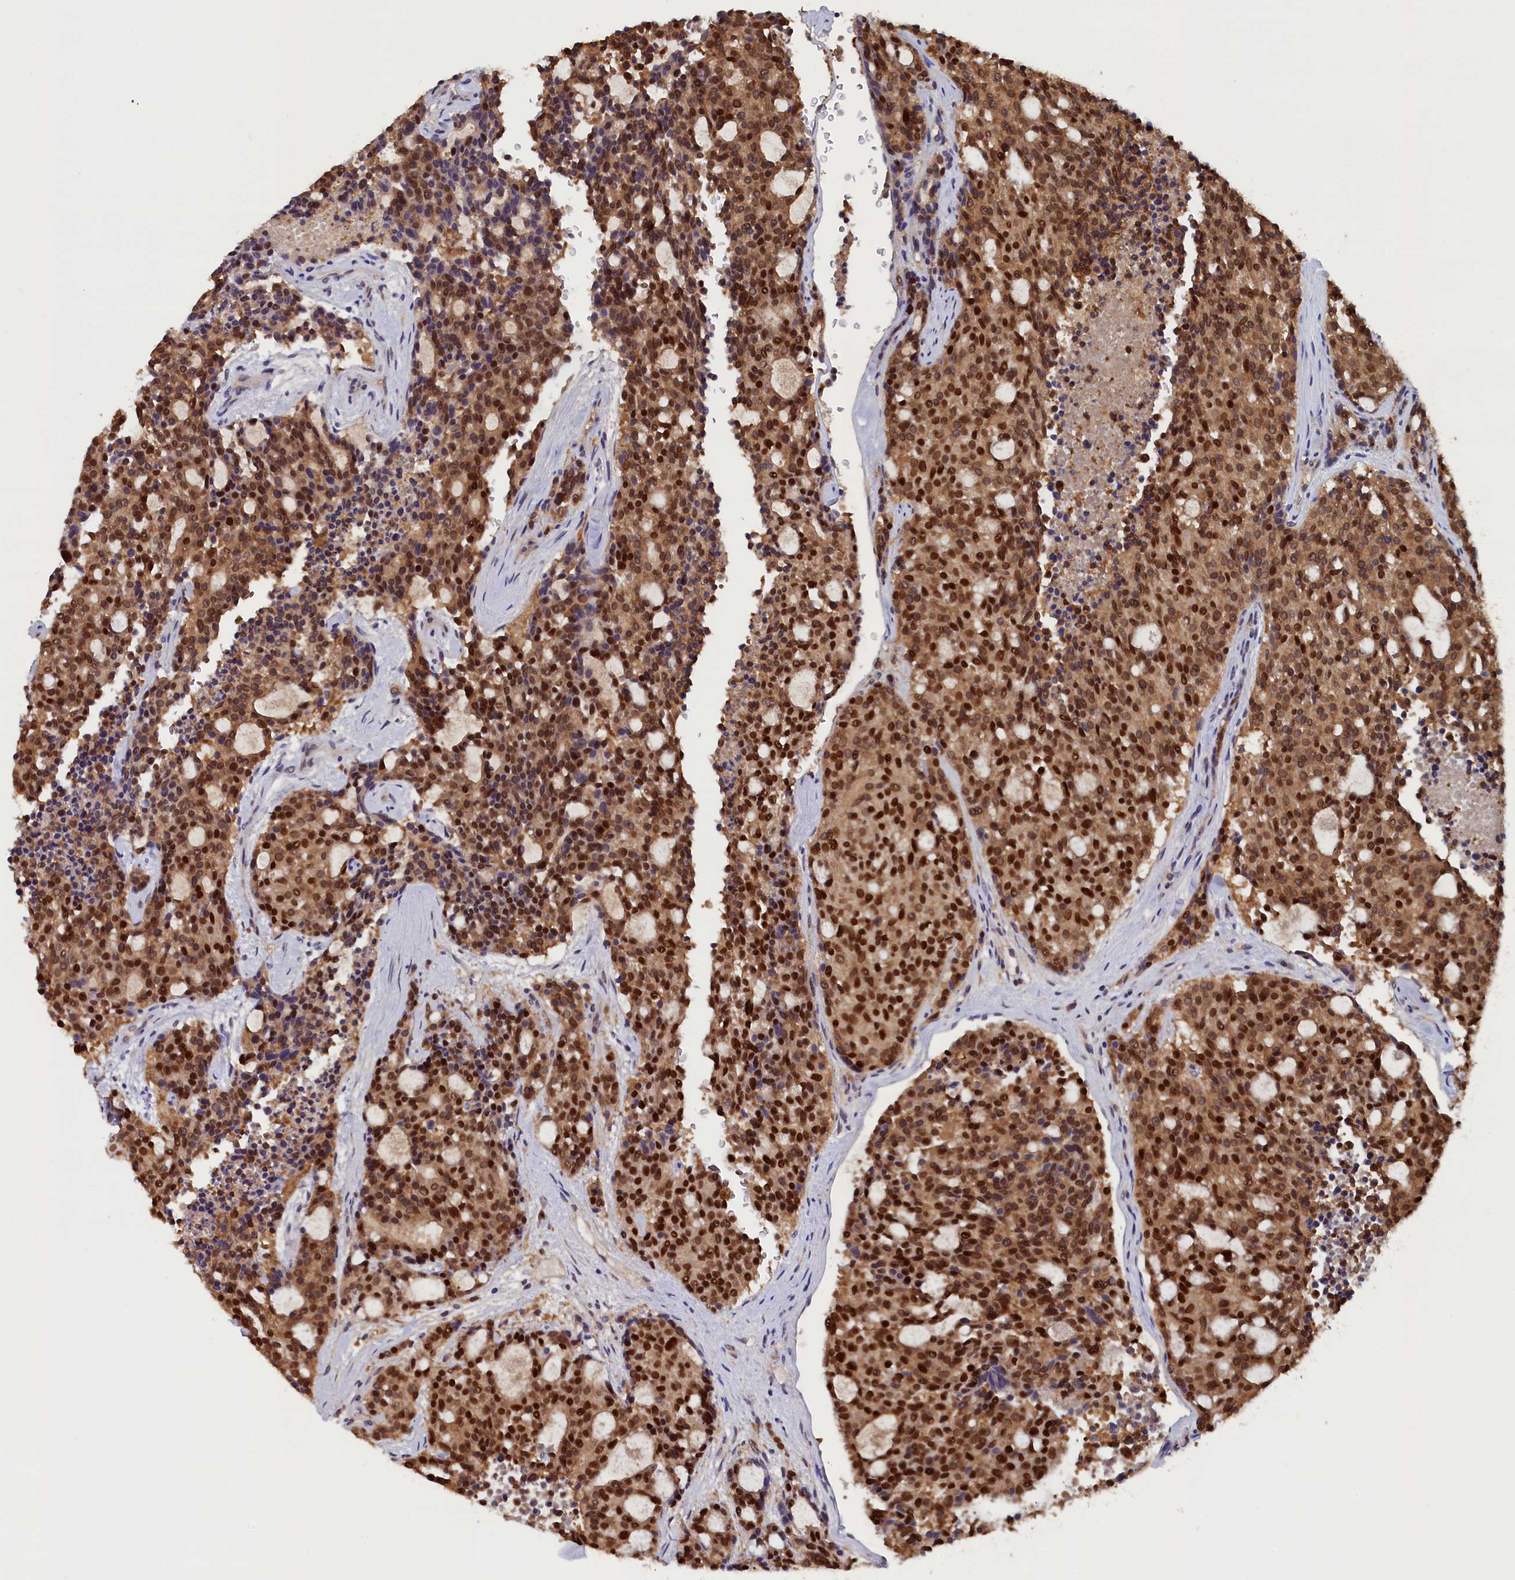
{"staining": {"intensity": "strong", "quantity": ">75%", "location": "cytoplasmic/membranous,nuclear"}, "tissue": "carcinoid", "cell_type": "Tumor cells", "image_type": "cancer", "snomed": [{"axis": "morphology", "description": "Carcinoid, malignant, NOS"}, {"axis": "topography", "description": "Pancreas"}], "caption": "Tumor cells exhibit high levels of strong cytoplasmic/membranous and nuclear positivity in approximately >75% of cells in human malignant carcinoid.", "gene": "AHCY", "patient": {"sex": "female", "age": 54}}